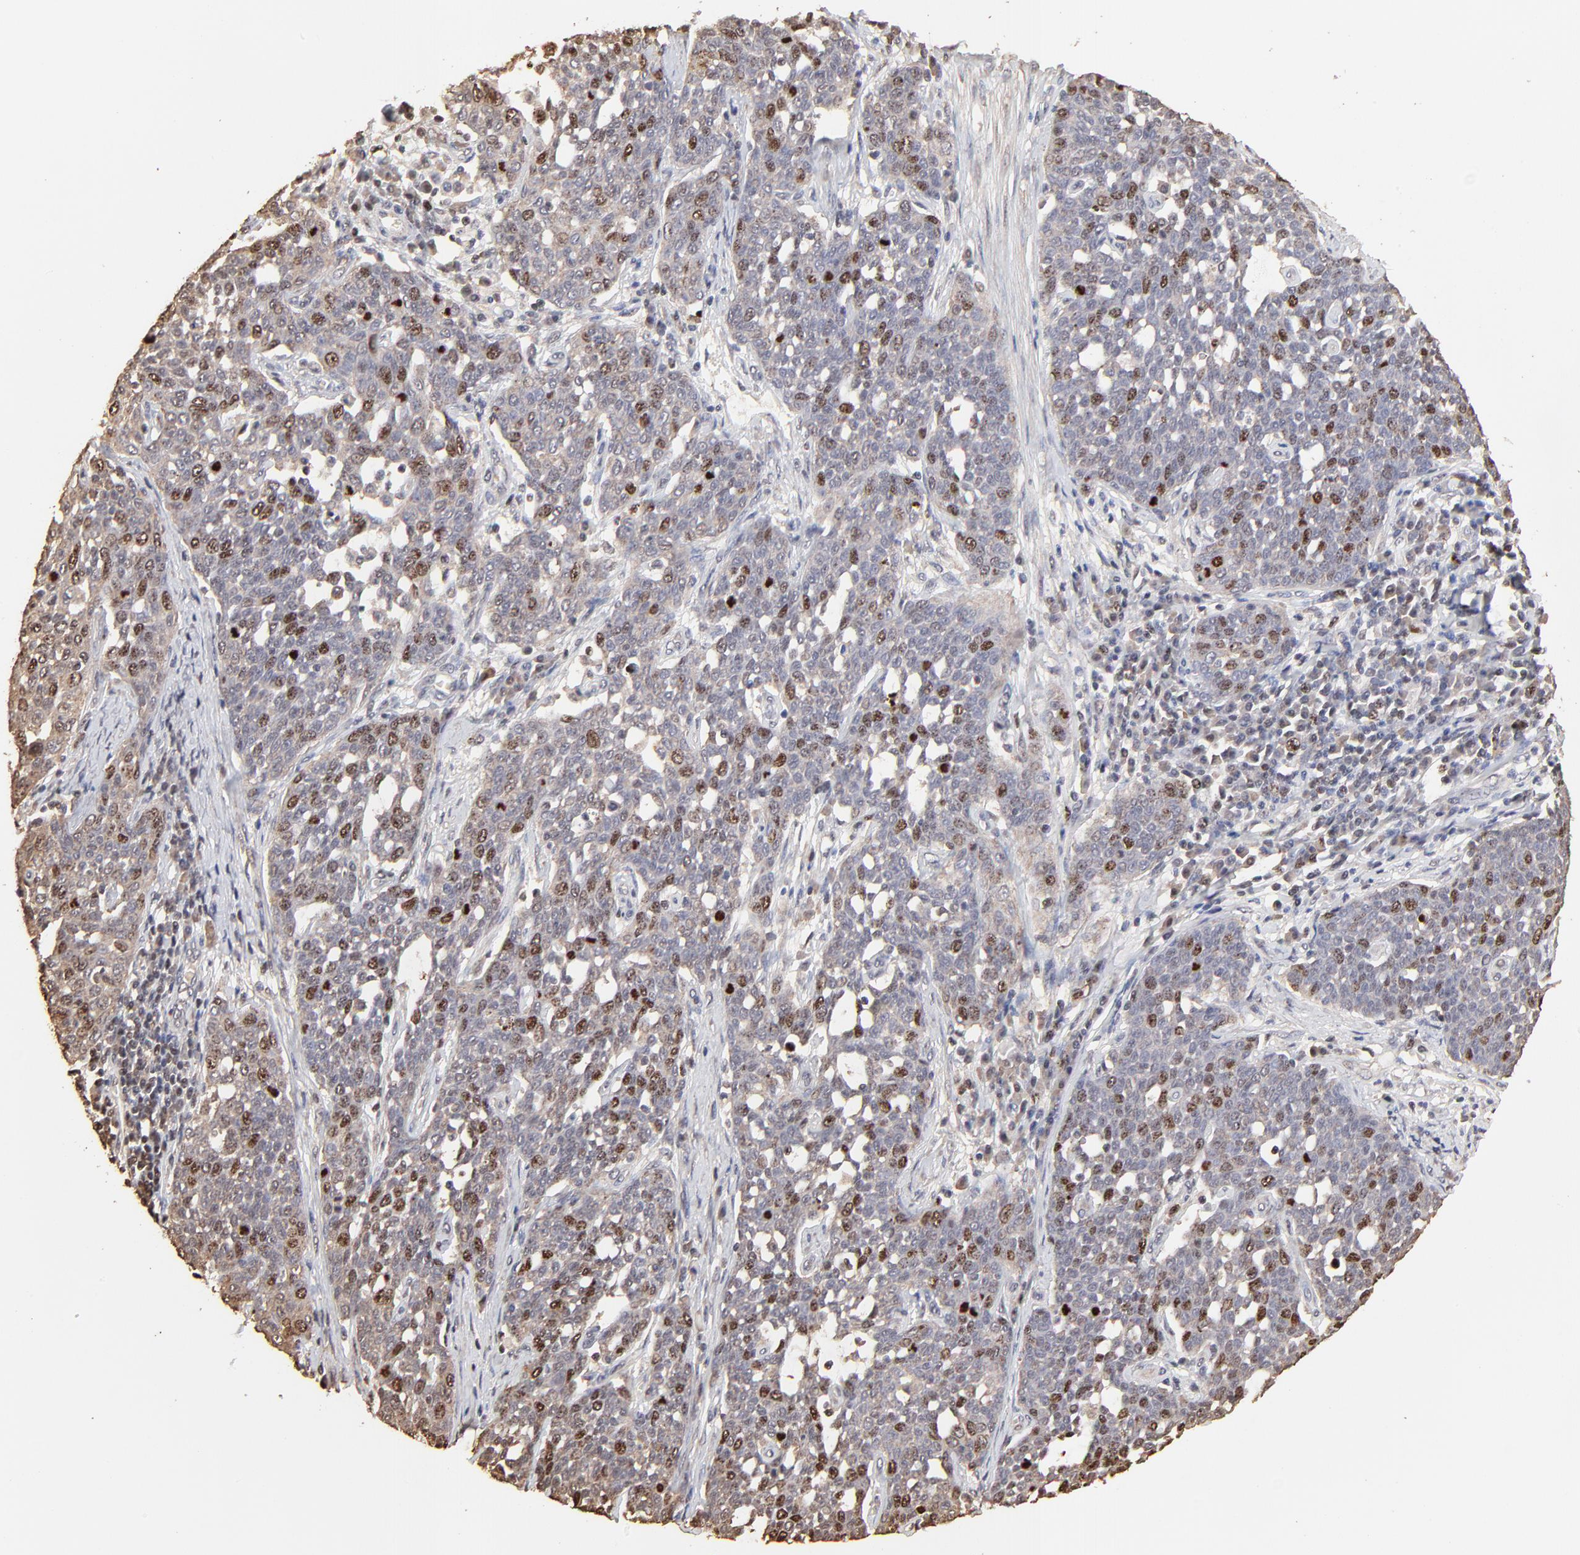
{"staining": {"intensity": "moderate", "quantity": "25%-75%", "location": "nuclear"}, "tissue": "cervical cancer", "cell_type": "Tumor cells", "image_type": "cancer", "snomed": [{"axis": "morphology", "description": "Squamous cell carcinoma, NOS"}, {"axis": "topography", "description": "Cervix"}], "caption": "A histopathology image of human cervical cancer (squamous cell carcinoma) stained for a protein demonstrates moderate nuclear brown staining in tumor cells. The protein of interest is stained brown, and the nuclei are stained in blue (DAB IHC with brightfield microscopy, high magnification).", "gene": "BIRC5", "patient": {"sex": "female", "age": 34}}